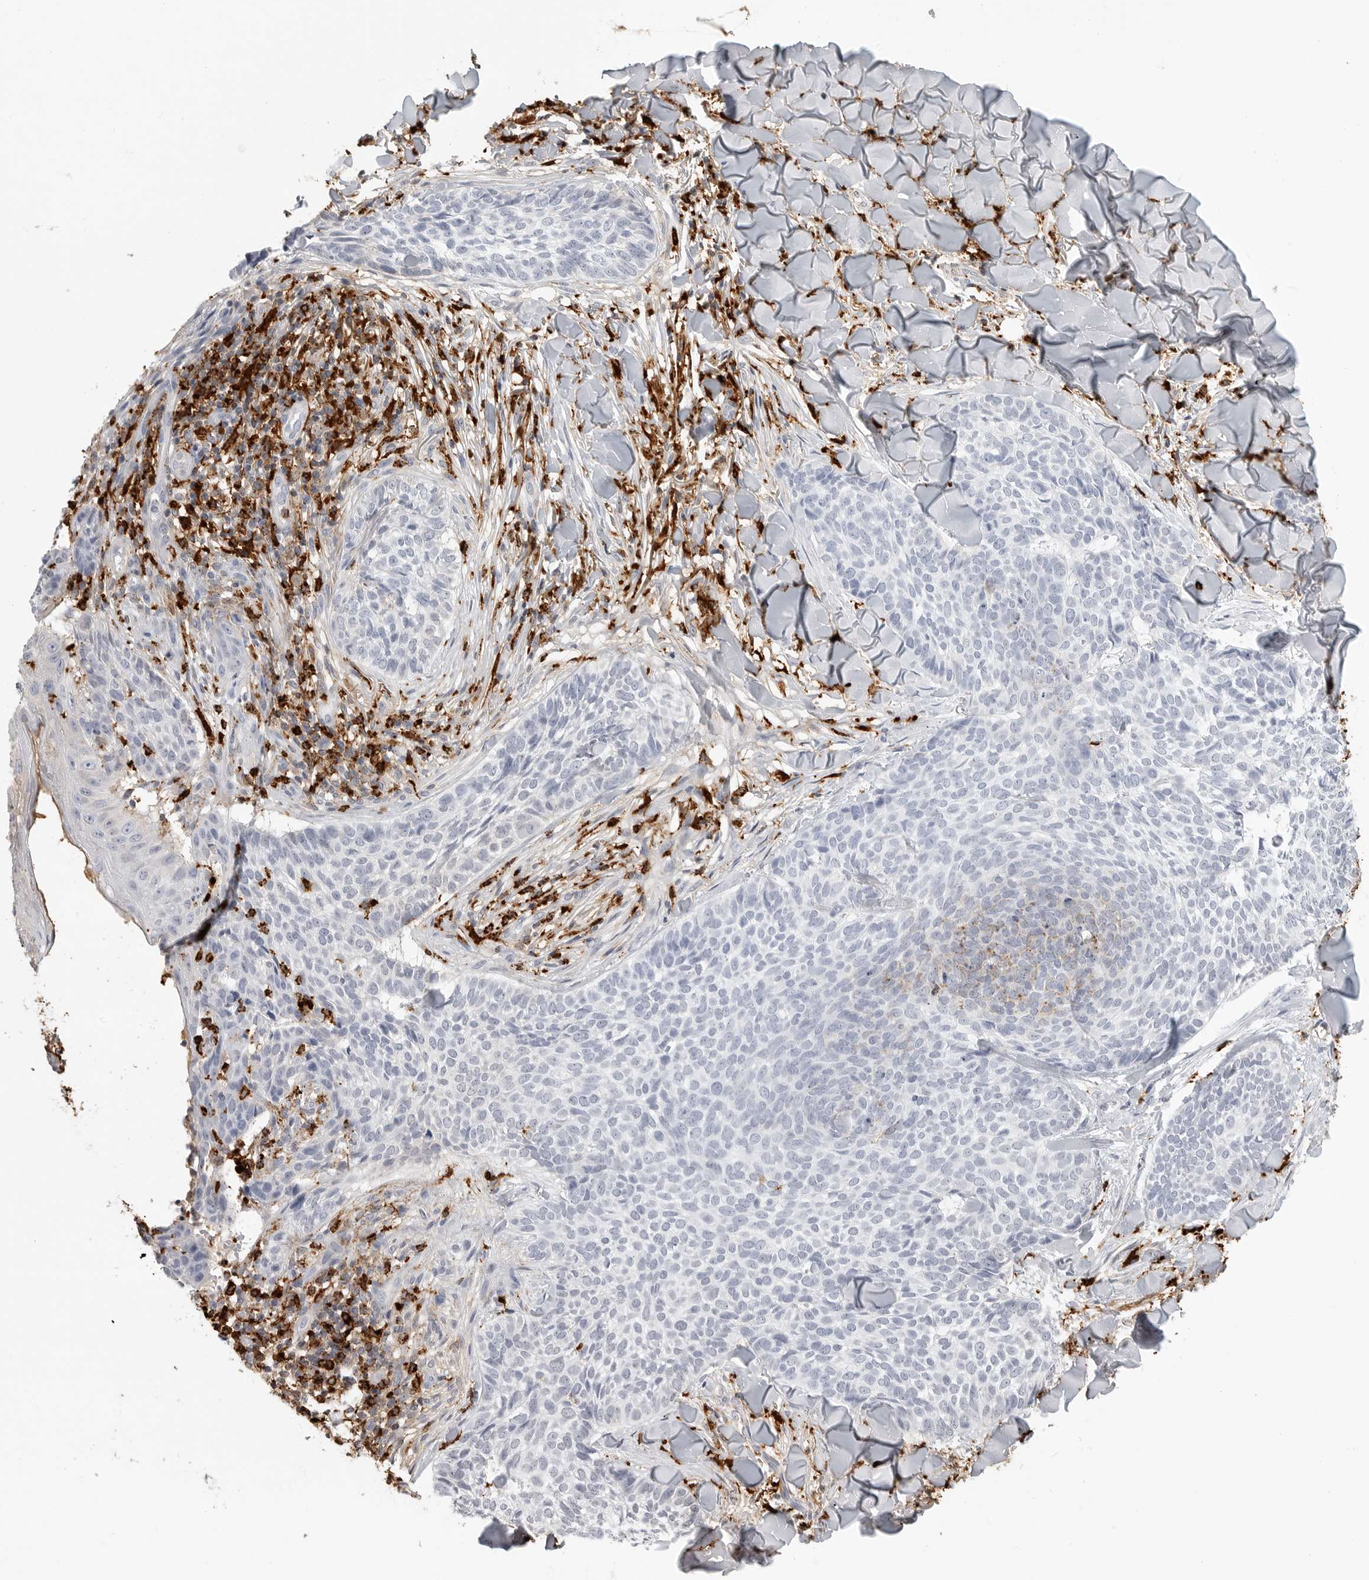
{"staining": {"intensity": "negative", "quantity": "none", "location": "none"}, "tissue": "skin cancer", "cell_type": "Tumor cells", "image_type": "cancer", "snomed": [{"axis": "morphology", "description": "Normal tissue, NOS"}, {"axis": "morphology", "description": "Basal cell carcinoma"}, {"axis": "topography", "description": "Skin"}], "caption": "Tumor cells are negative for brown protein staining in skin basal cell carcinoma.", "gene": "IFI30", "patient": {"sex": "male", "age": 67}}